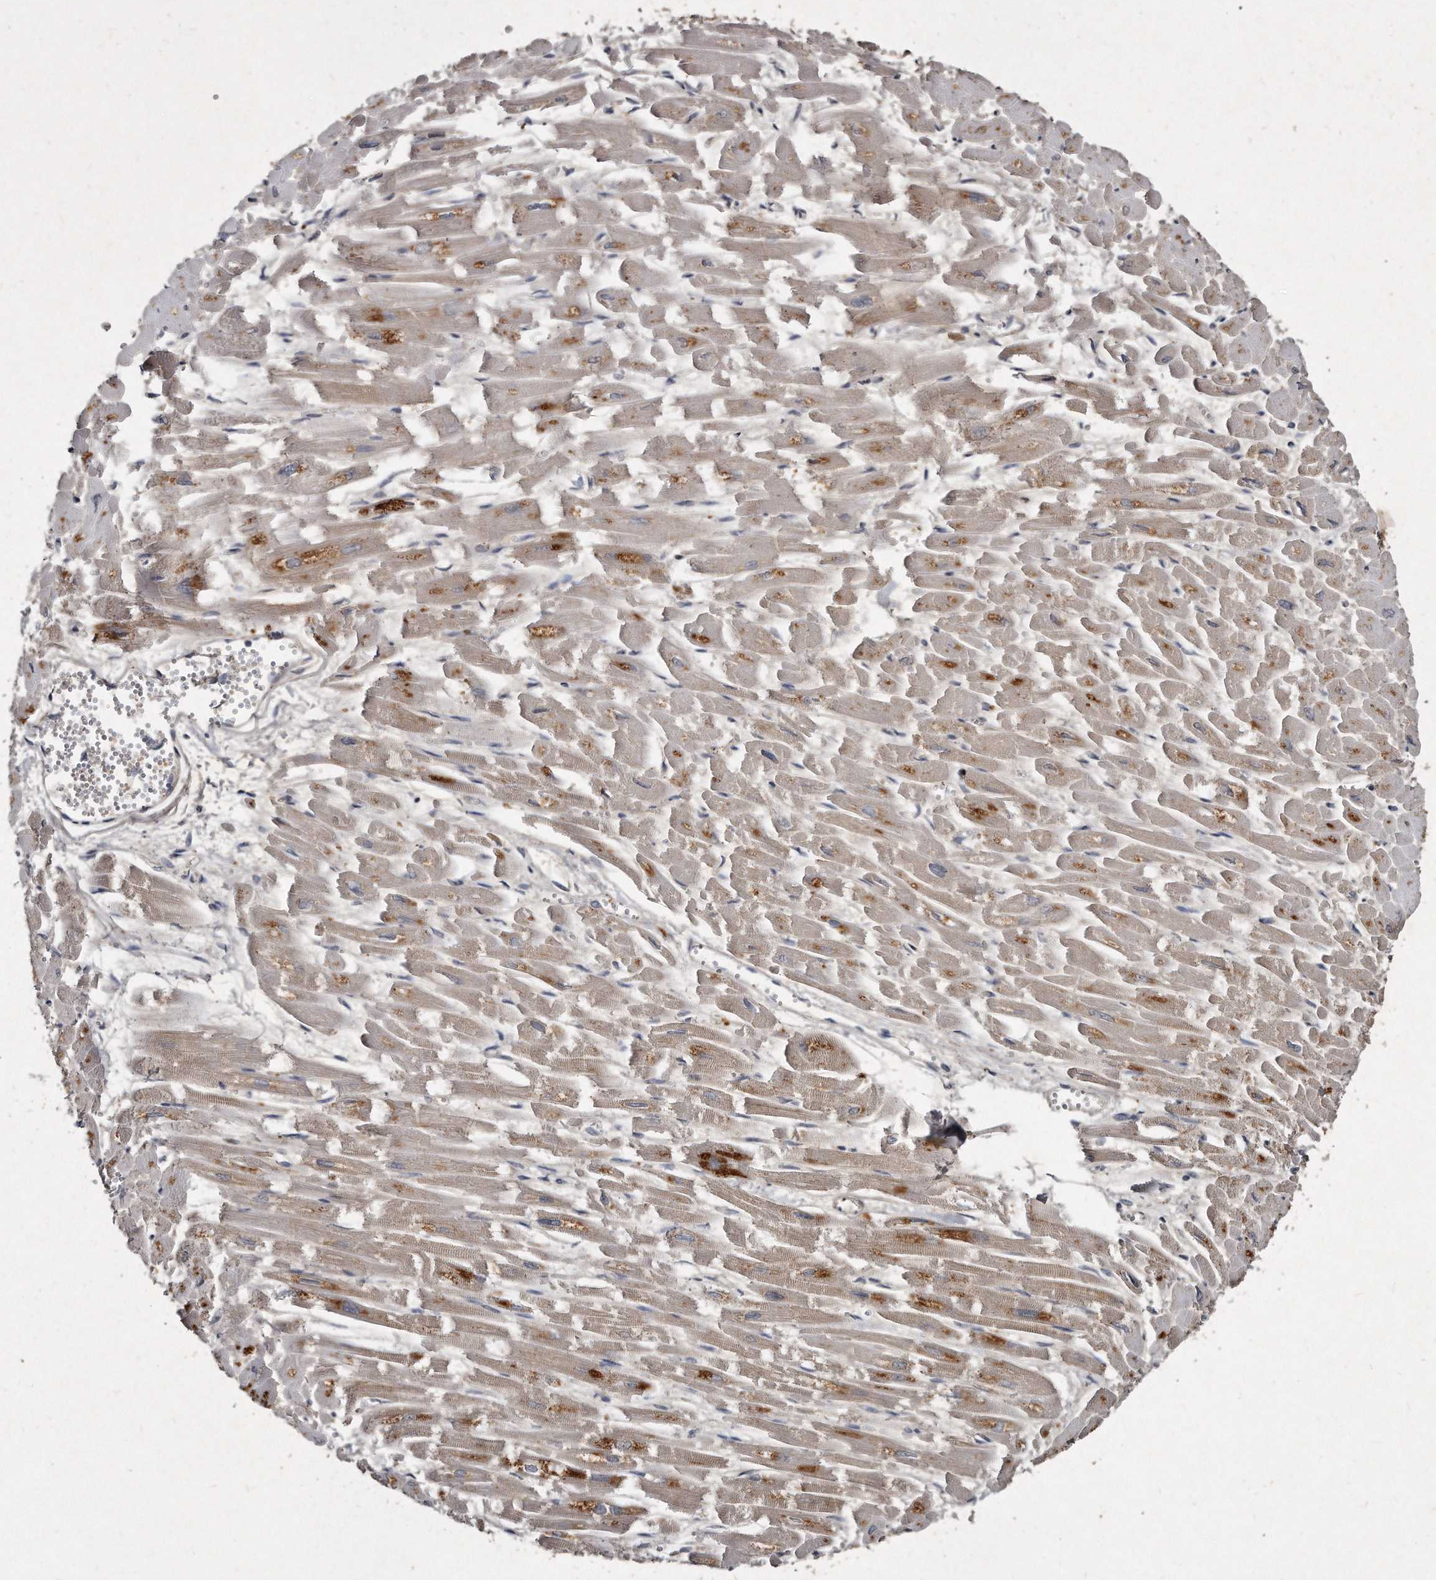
{"staining": {"intensity": "moderate", "quantity": "25%-75%", "location": "cytoplasmic/membranous"}, "tissue": "heart muscle", "cell_type": "Cardiomyocytes", "image_type": "normal", "snomed": [{"axis": "morphology", "description": "Normal tissue, NOS"}, {"axis": "topography", "description": "Heart"}], "caption": "Immunohistochemistry (IHC) staining of benign heart muscle, which shows medium levels of moderate cytoplasmic/membranous staining in about 25%-75% of cardiomyocytes indicating moderate cytoplasmic/membranous protein expression. The staining was performed using DAB (brown) for protein detection and nuclei were counterstained in hematoxylin (blue).", "gene": "KLHDC3", "patient": {"sex": "male", "age": 54}}